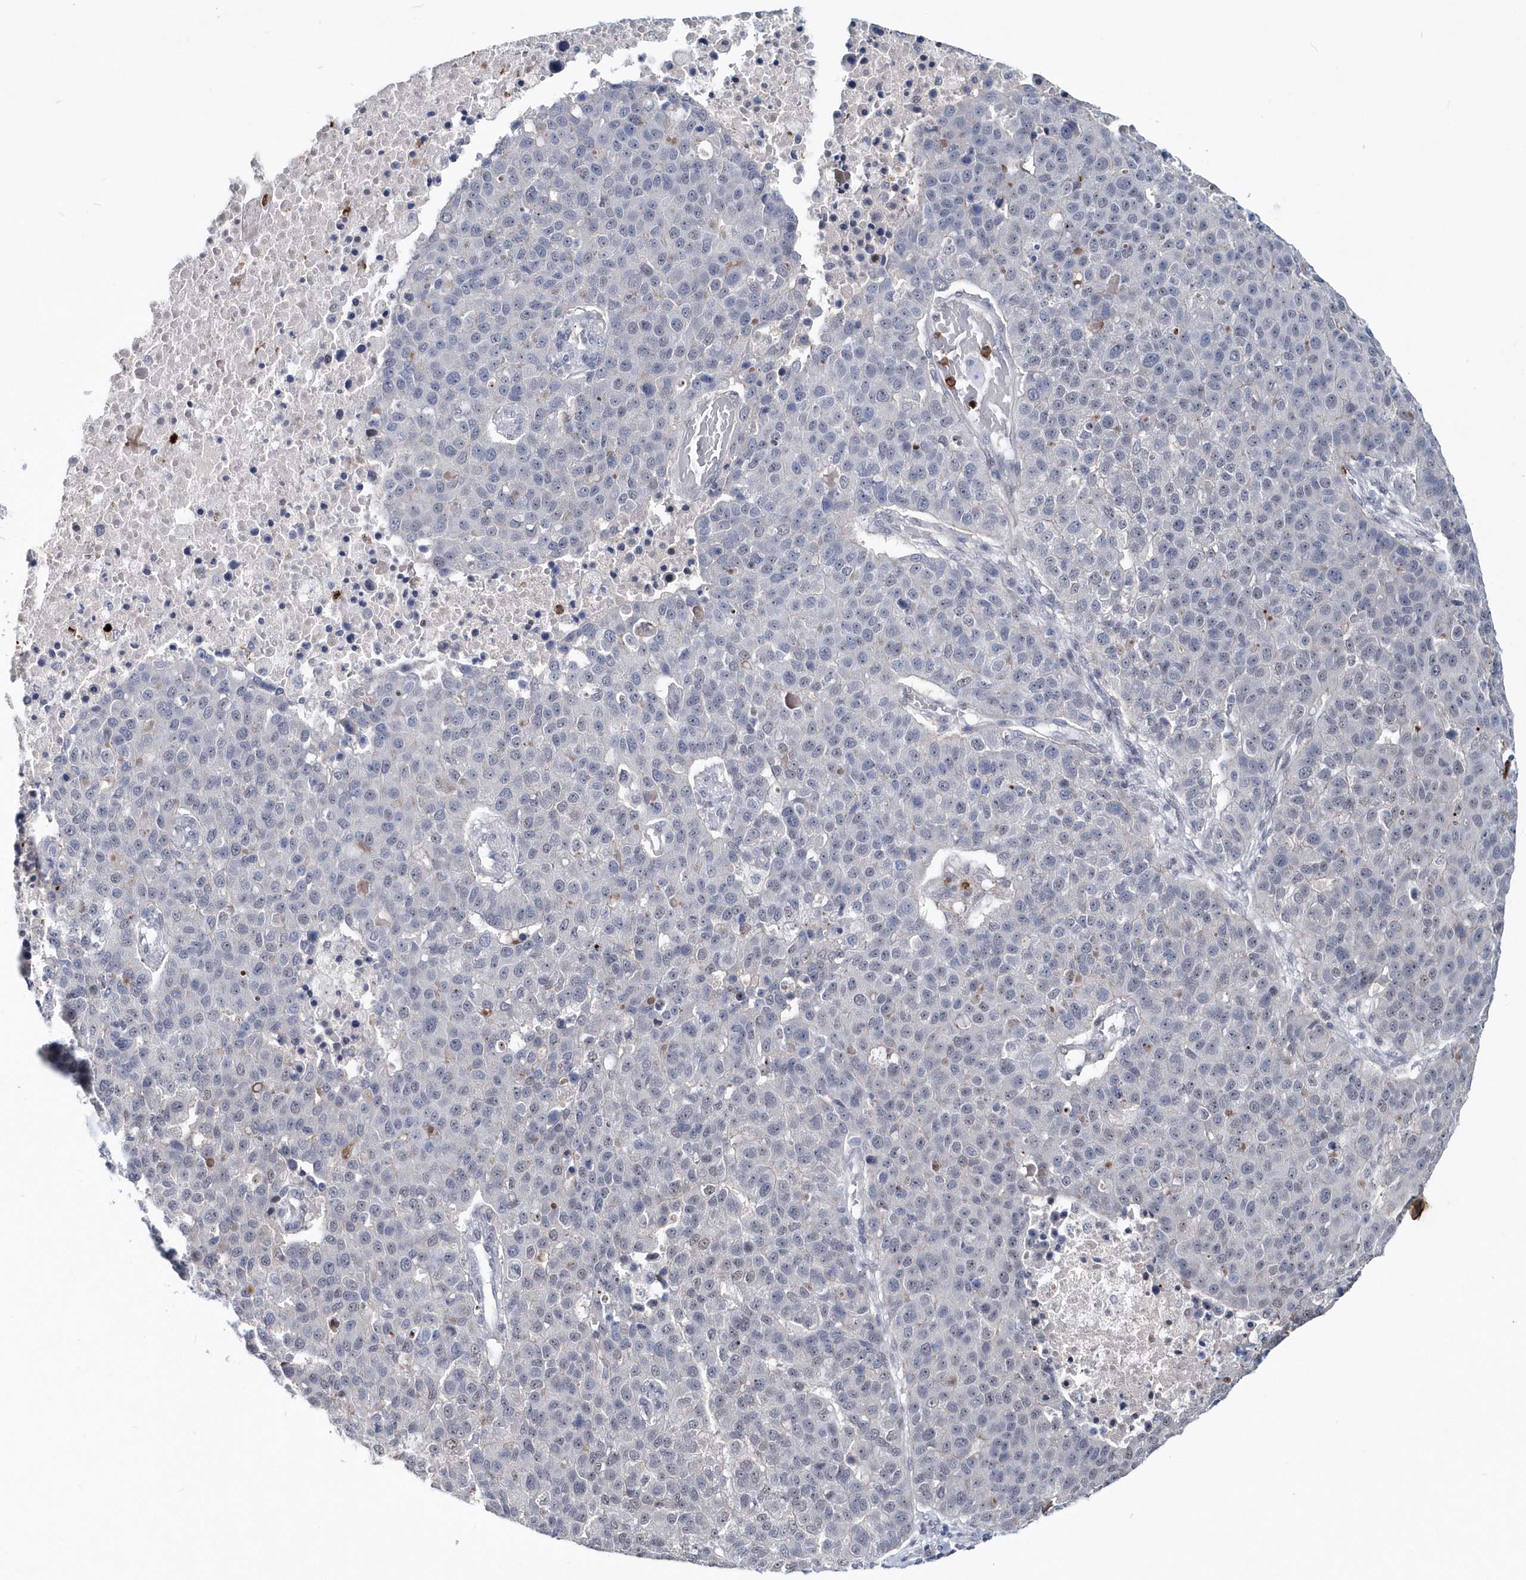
{"staining": {"intensity": "negative", "quantity": "none", "location": "none"}, "tissue": "pancreatic cancer", "cell_type": "Tumor cells", "image_type": "cancer", "snomed": [{"axis": "morphology", "description": "Adenocarcinoma, NOS"}, {"axis": "topography", "description": "Pancreas"}], "caption": "Tumor cells show no significant protein expression in pancreatic cancer.", "gene": "ASCL4", "patient": {"sex": "female", "age": 61}}